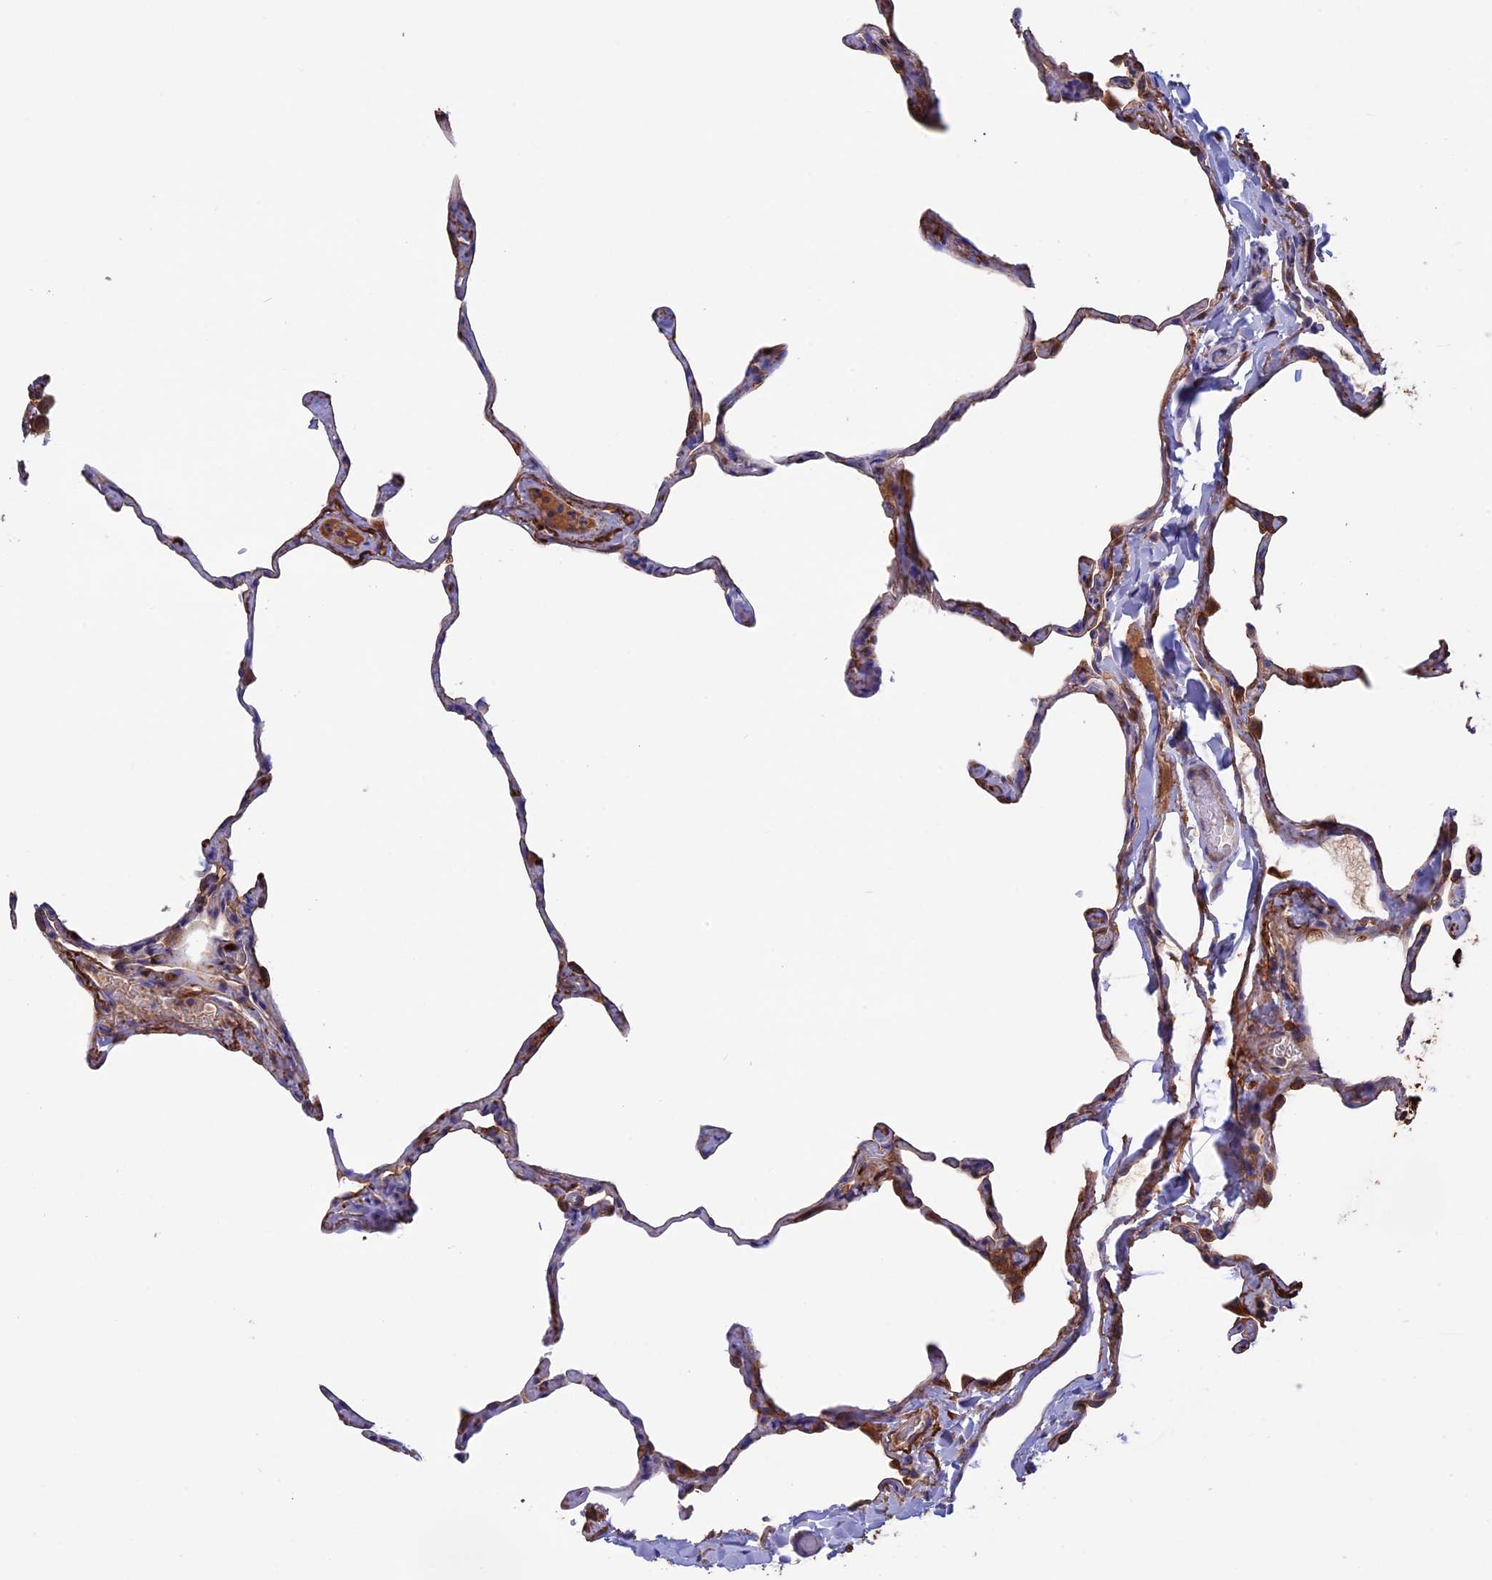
{"staining": {"intensity": "moderate", "quantity": "25%-75%", "location": "cytoplasmic/membranous"}, "tissue": "lung", "cell_type": "Alveolar cells", "image_type": "normal", "snomed": [{"axis": "morphology", "description": "Normal tissue, NOS"}, {"axis": "topography", "description": "Lung"}], "caption": "IHC (DAB) staining of normal human lung exhibits moderate cytoplasmic/membranous protein expression in approximately 25%-75% of alveolar cells. (brown staining indicates protein expression, while blue staining denotes nuclei).", "gene": "PTPN9", "patient": {"sex": "male", "age": 65}}